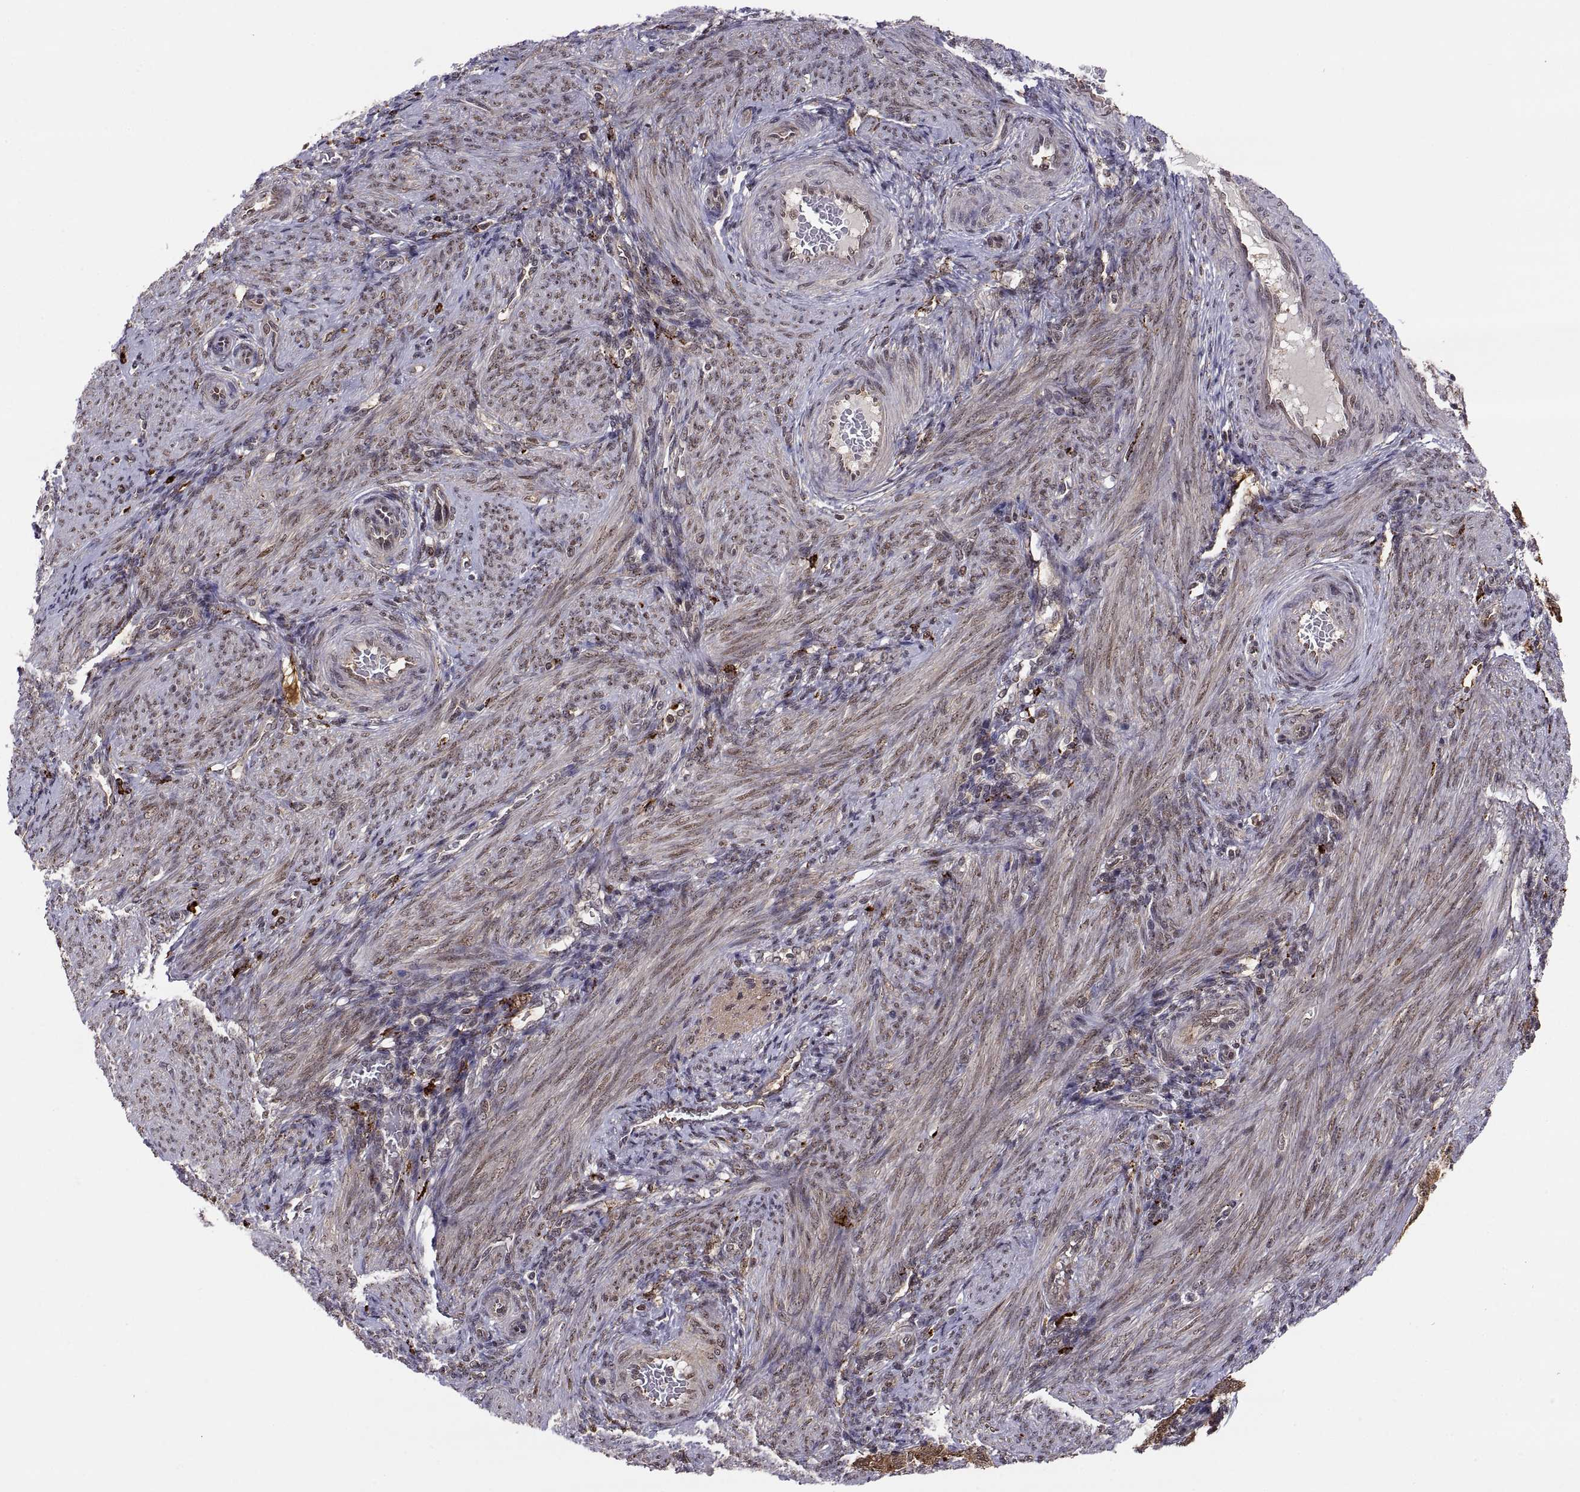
{"staining": {"intensity": "negative", "quantity": "none", "location": "none"}, "tissue": "endometrium", "cell_type": "Cells in endometrial stroma", "image_type": "normal", "snomed": [{"axis": "morphology", "description": "Normal tissue, NOS"}, {"axis": "topography", "description": "Endometrium"}], "caption": "The photomicrograph demonstrates no significant positivity in cells in endometrial stroma of endometrium.", "gene": "PSMC2", "patient": {"sex": "female", "age": 39}}